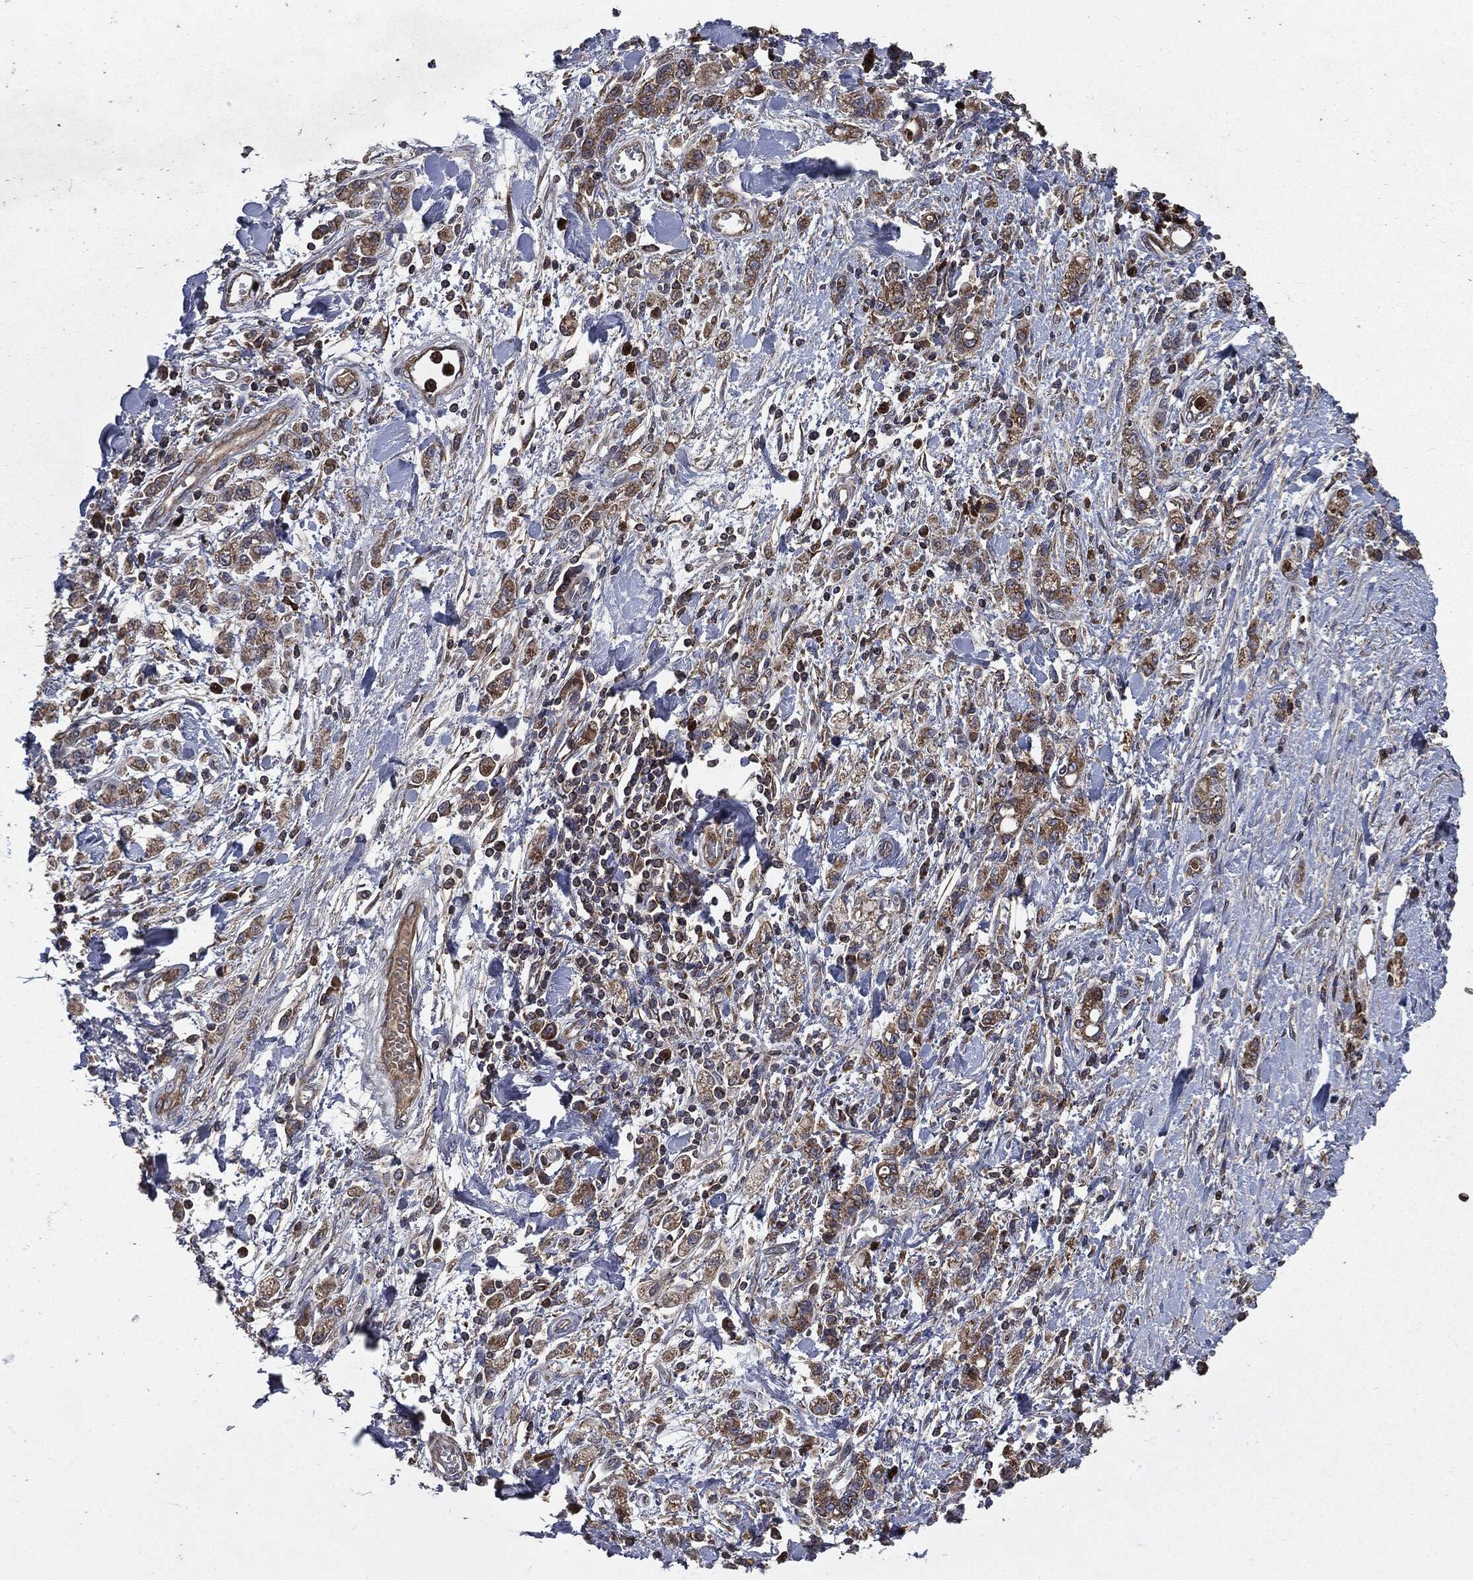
{"staining": {"intensity": "moderate", "quantity": "25%-75%", "location": "cytoplasmic/membranous"}, "tissue": "stomach cancer", "cell_type": "Tumor cells", "image_type": "cancer", "snomed": [{"axis": "morphology", "description": "Adenocarcinoma, NOS"}, {"axis": "topography", "description": "Stomach"}], "caption": "Stomach cancer (adenocarcinoma) was stained to show a protein in brown. There is medium levels of moderate cytoplasmic/membranous positivity in approximately 25%-75% of tumor cells.", "gene": "MAPK6", "patient": {"sex": "male", "age": 77}}